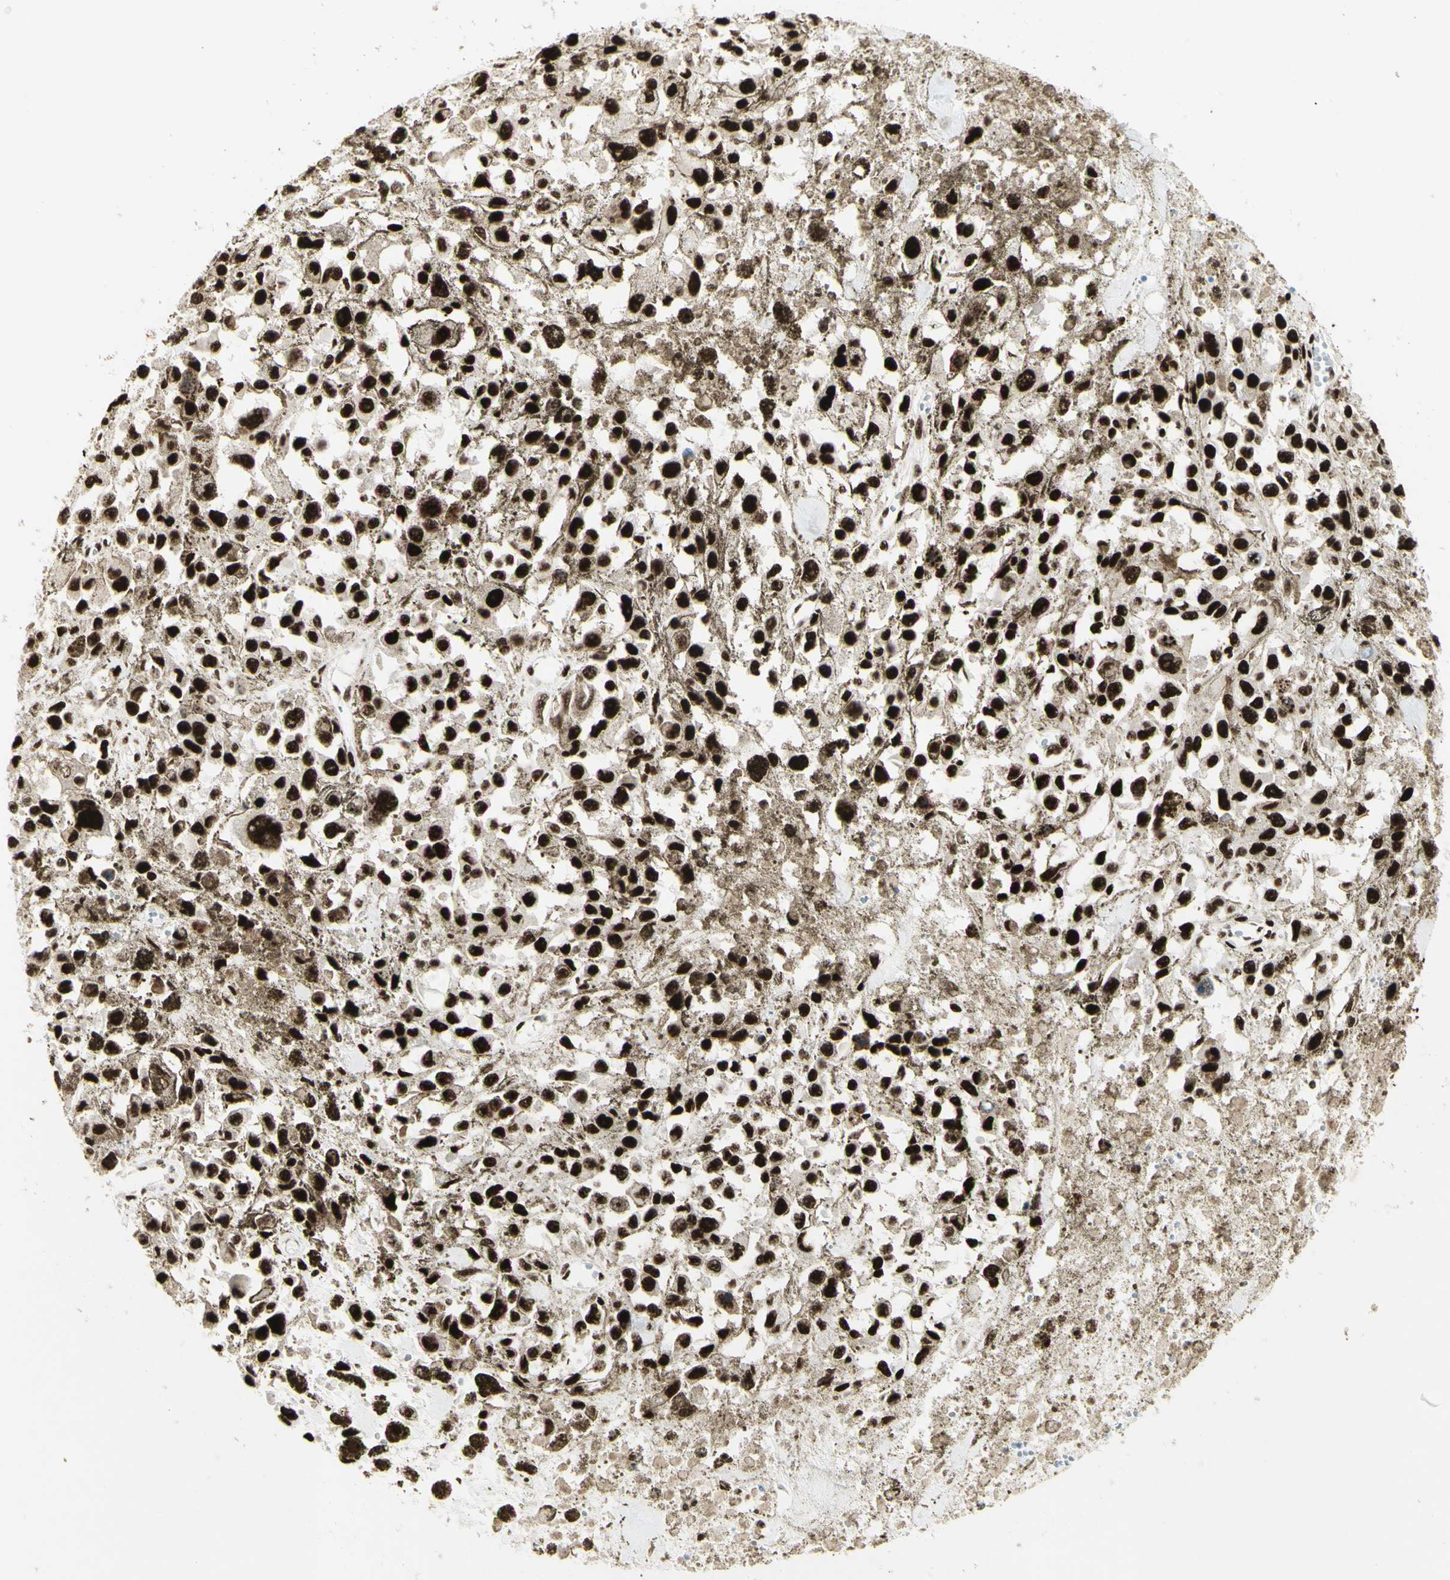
{"staining": {"intensity": "strong", "quantity": "25%-75%", "location": "nuclear"}, "tissue": "melanoma", "cell_type": "Tumor cells", "image_type": "cancer", "snomed": [{"axis": "morphology", "description": "Malignant melanoma, Metastatic site"}, {"axis": "topography", "description": "Lymph node"}], "caption": "A micrograph of malignant melanoma (metastatic site) stained for a protein shows strong nuclear brown staining in tumor cells.", "gene": "DHX9", "patient": {"sex": "male", "age": 59}}